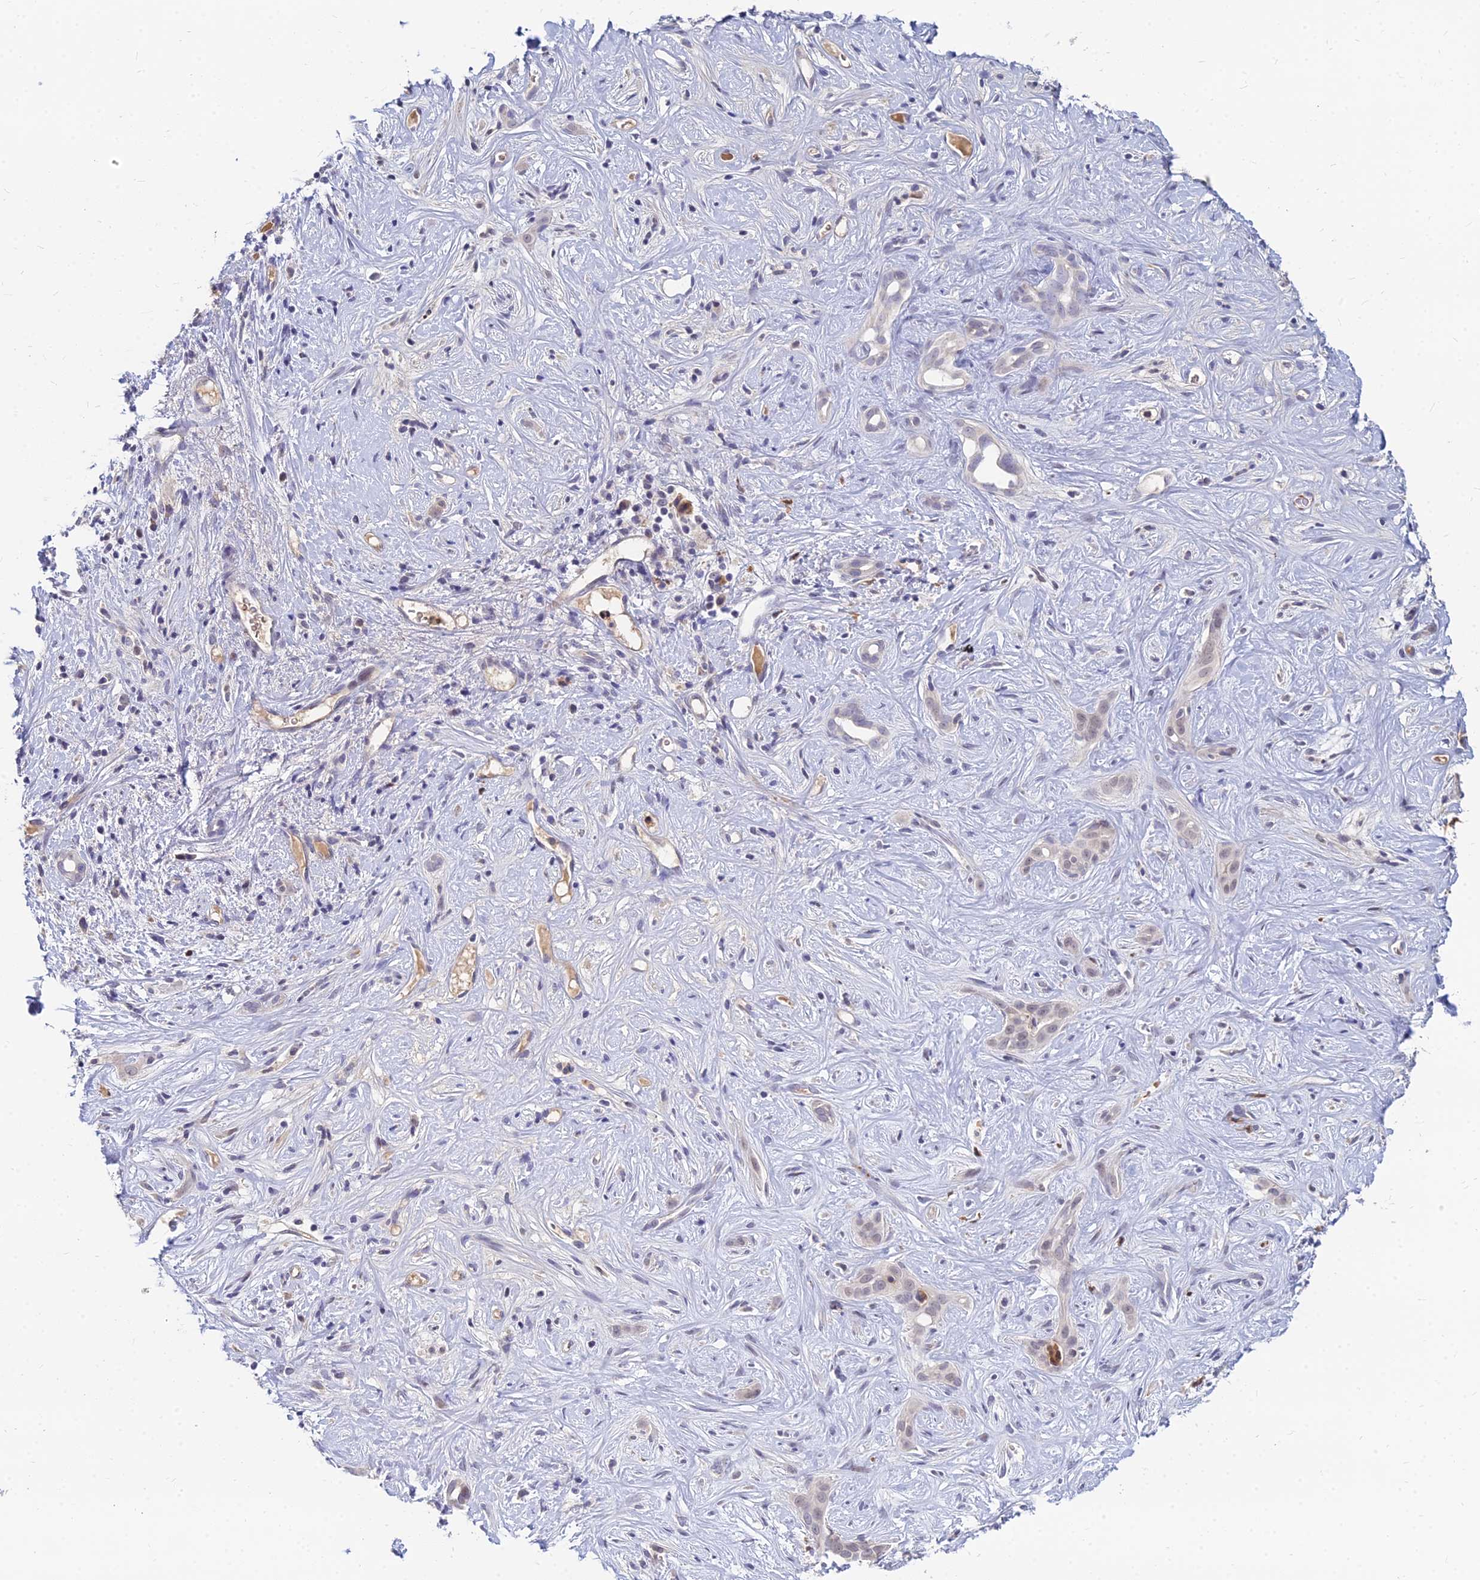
{"staining": {"intensity": "negative", "quantity": "none", "location": "none"}, "tissue": "liver cancer", "cell_type": "Tumor cells", "image_type": "cancer", "snomed": [{"axis": "morphology", "description": "Cholangiocarcinoma"}, {"axis": "topography", "description": "Liver"}], "caption": "The image displays no significant positivity in tumor cells of liver cancer (cholangiocarcinoma).", "gene": "GOLGA6D", "patient": {"sex": "male", "age": 67}}